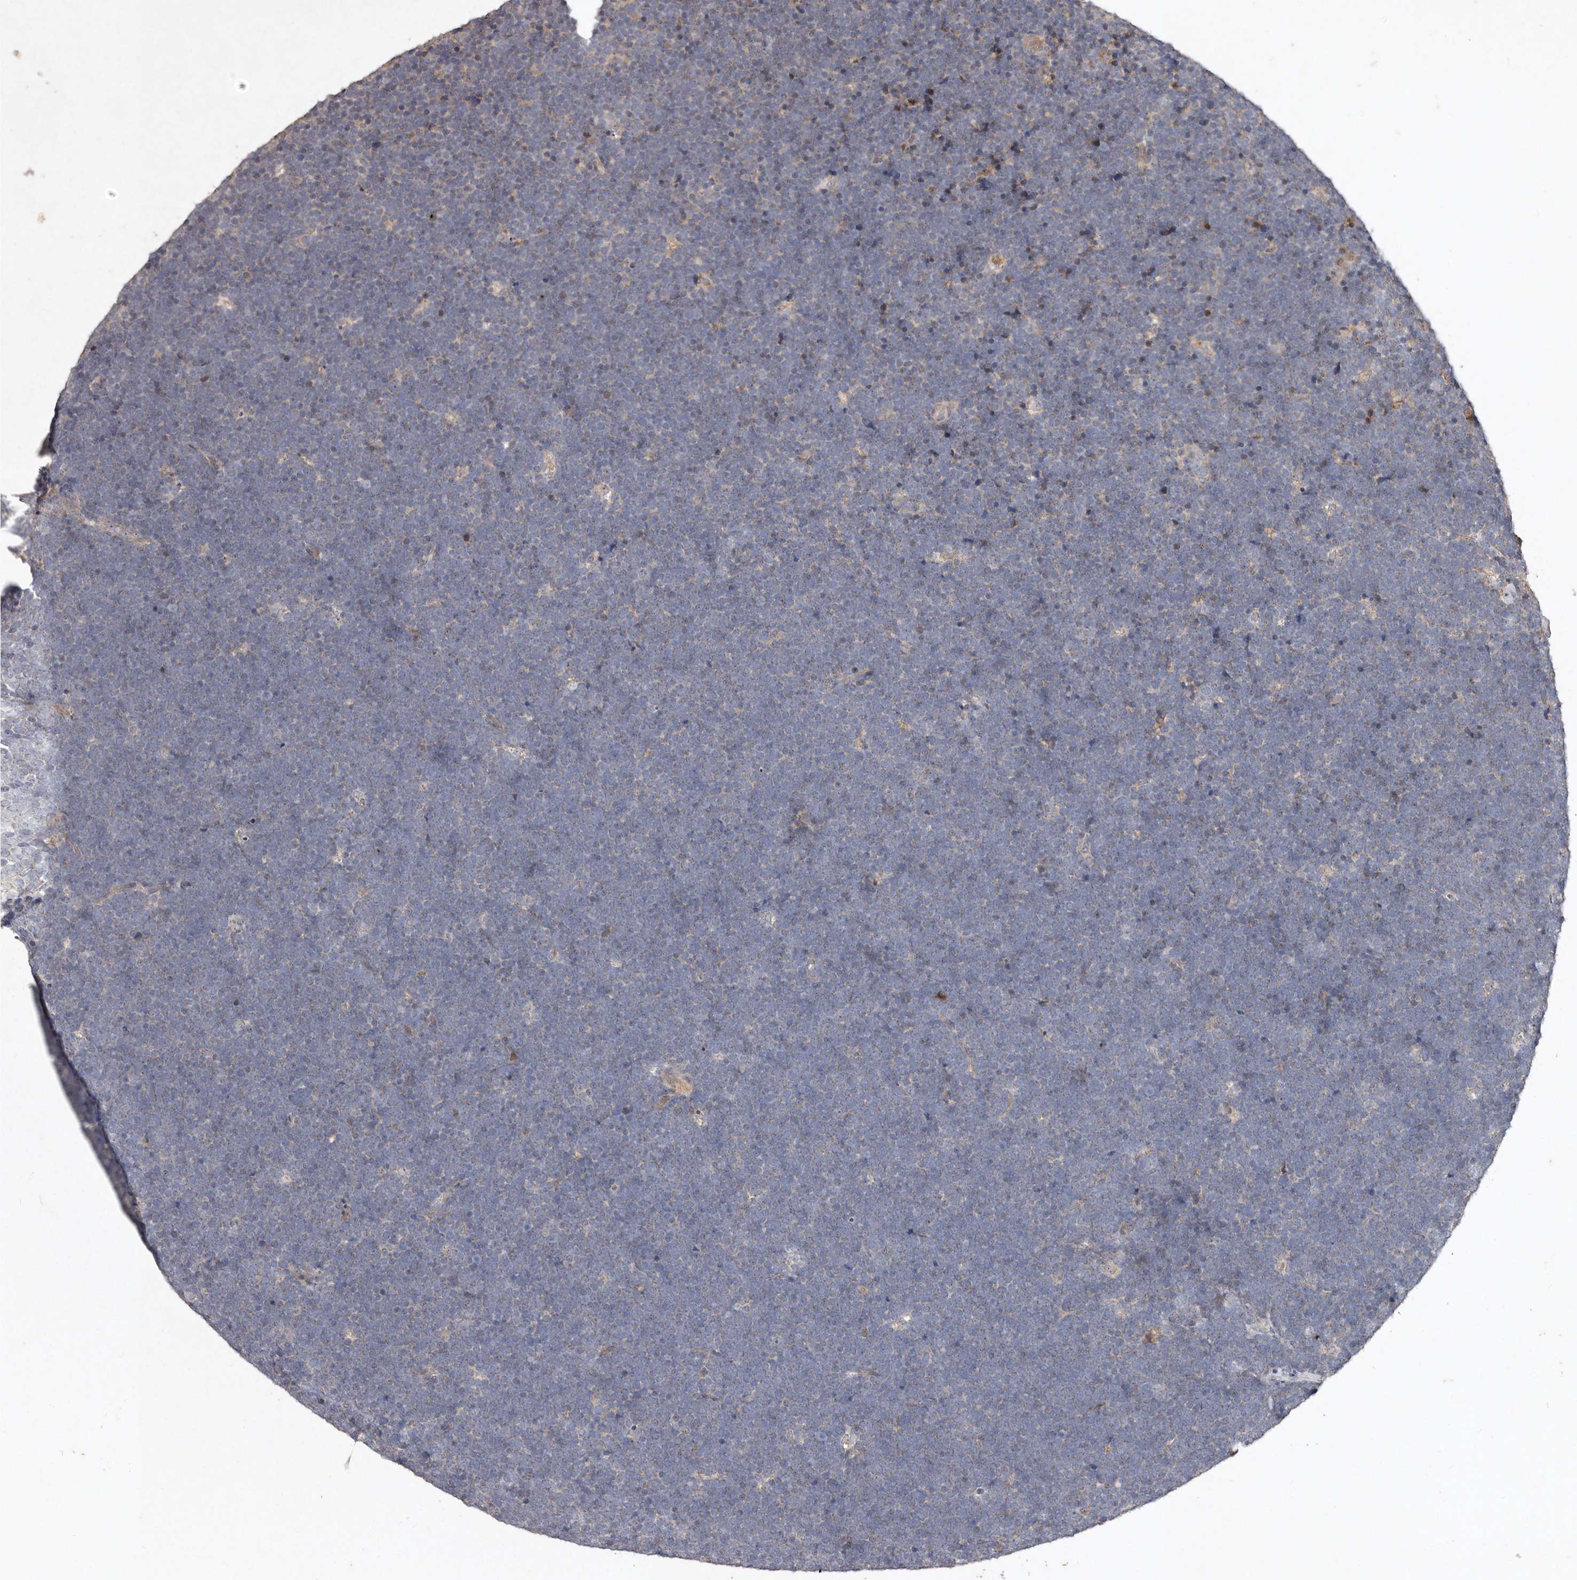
{"staining": {"intensity": "negative", "quantity": "none", "location": "none"}, "tissue": "lymphoma", "cell_type": "Tumor cells", "image_type": "cancer", "snomed": [{"axis": "morphology", "description": "Malignant lymphoma, non-Hodgkin's type, High grade"}, {"axis": "topography", "description": "Lymph node"}], "caption": "Immunohistochemistry micrograph of neoplastic tissue: human lymphoma stained with DAB (3,3'-diaminobenzidine) displays no significant protein positivity in tumor cells.", "gene": "FLAD1", "patient": {"sex": "male", "age": 13}}